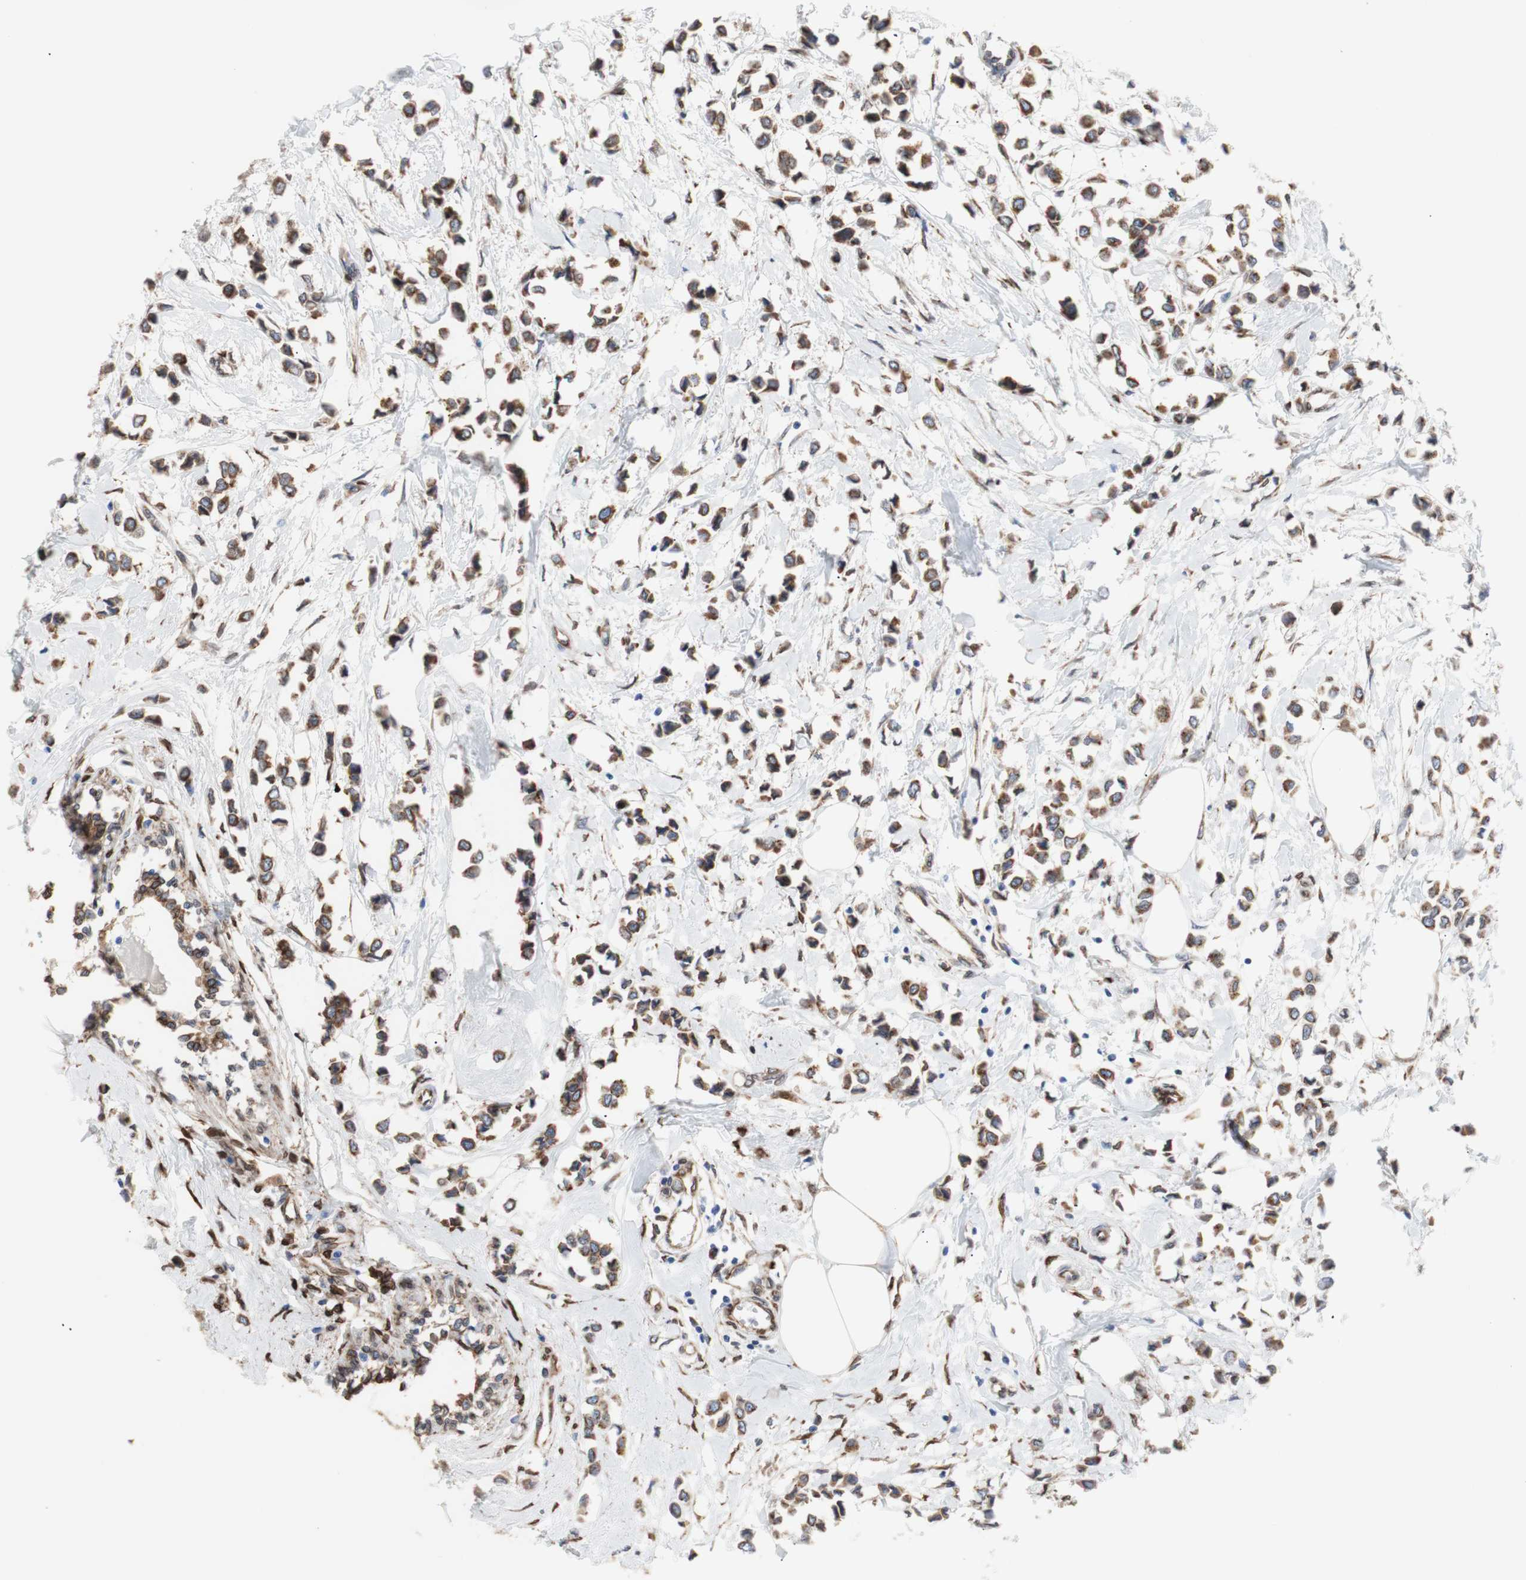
{"staining": {"intensity": "moderate", "quantity": ">75%", "location": "cytoplasmic/membranous"}, "tissue": "breast cancer", "cell_type": "Tumor cells", "image_type": "cancer", "snomed": [{"axis": "morphology", "description": "Lobular carcinoma"}, {"axis": "topography", "description": "Breast"}], "caption": "The histopathology image reveals staining of breast lobular carcinoma, revealing moderate cytoplasmic/membranous protein positivity (brown color) within tumor cells. (Stains: DAB (3,3'-diaminobenzidine) in brown, nuclei in blue, Microscopy: brightfield microscopy at high magnification).", "gene": "ERLIN1", "patient": {"sex": "female", "age": 51}}